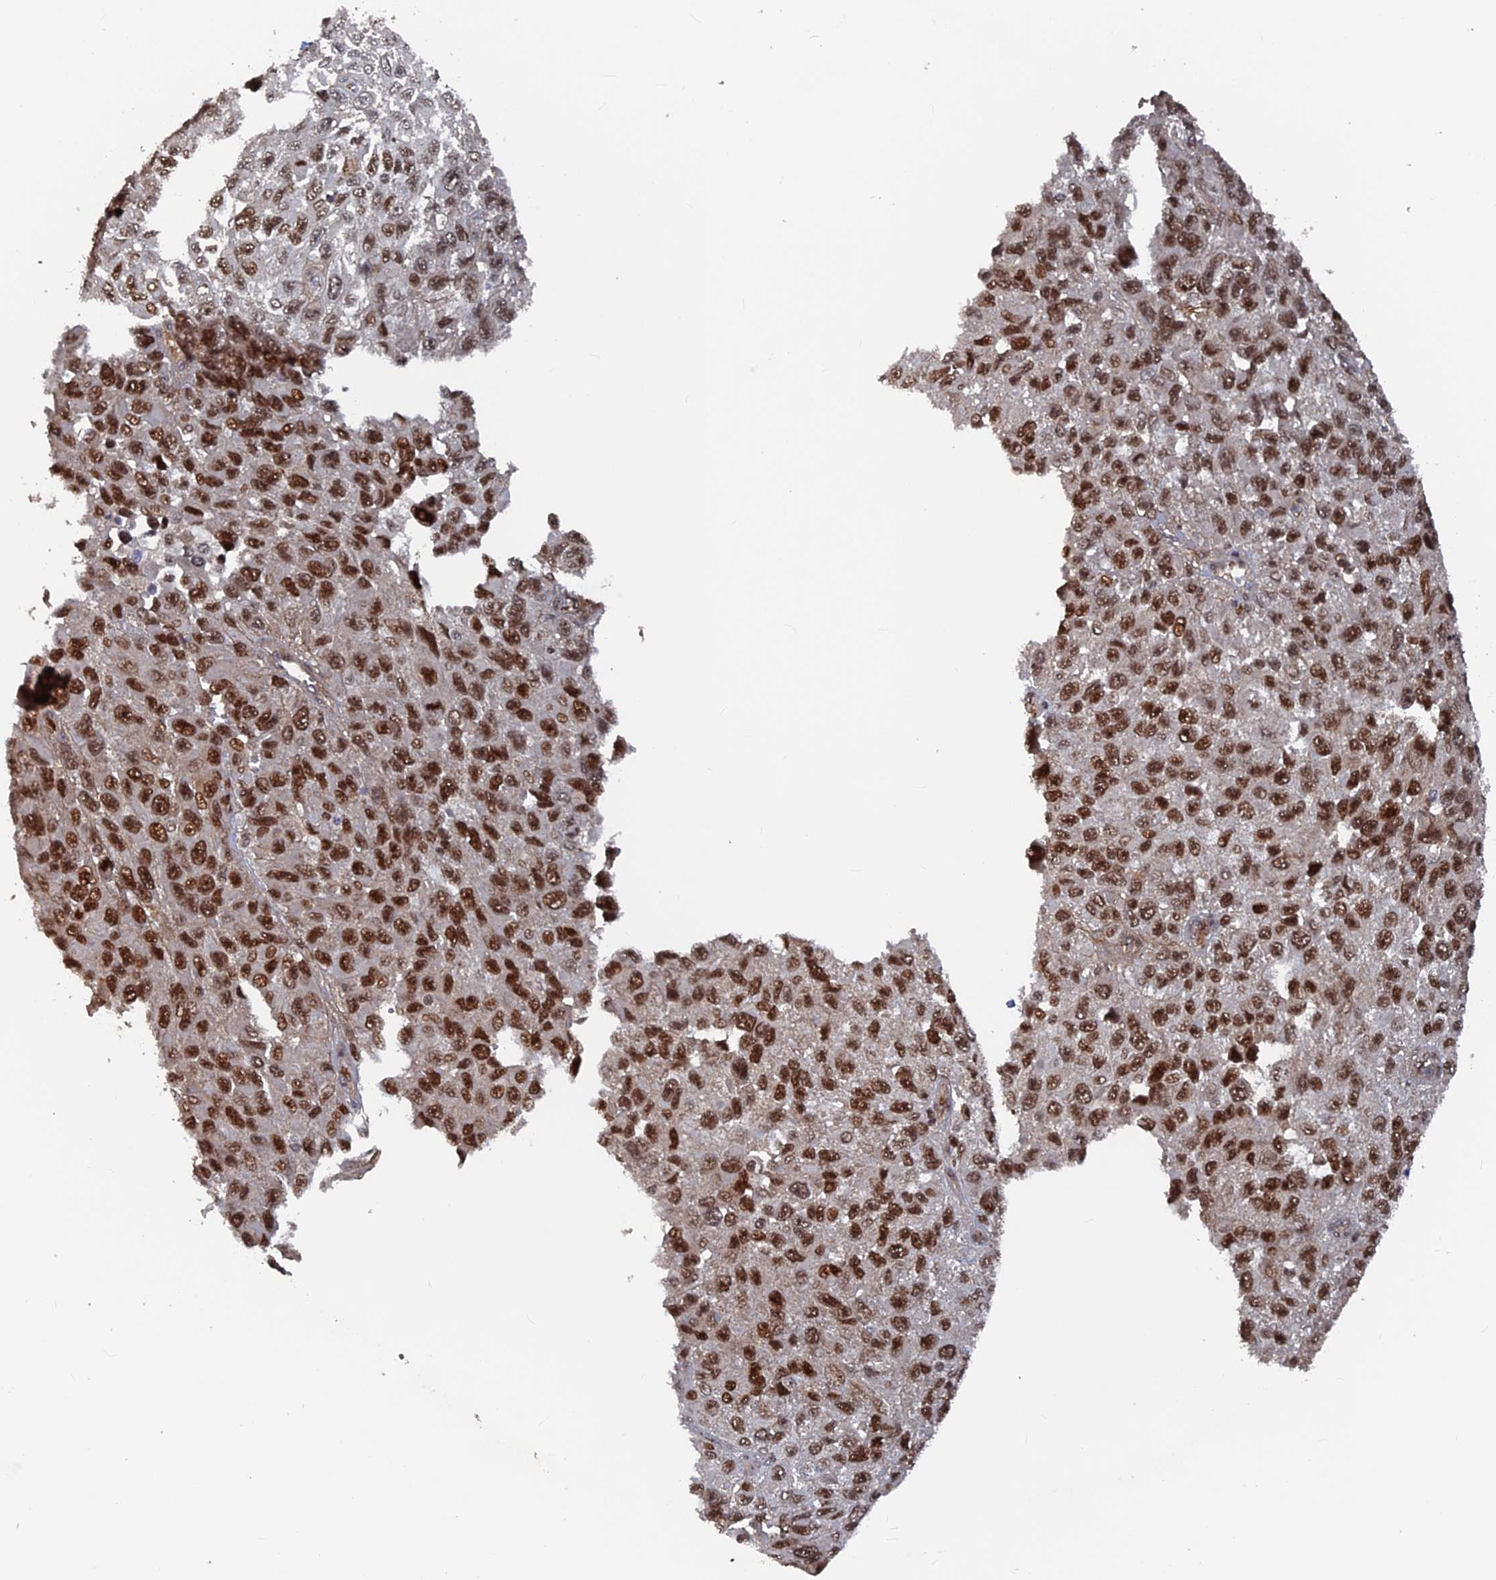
{"staining": {"intensity": "strong", "quantity": ">75%", "location": "nuclear"}, "tissue": "melanoma", "cell_type": "Tumor cells", "image_type": "cancer", "snomed": [{"axis": "morphology", "description": "Normal tissue, NOS"}, {"axis": "morphology", "description": "Malignant melanoma, NOS"}, {"axis": "topography", "description": "Skin"}], "caption": "A high-resolution micrograph shows IHC staining of melanoma, which shows strong nuclear positivity in about >75% of tumor cells.", "gene": "SH3D21", "patient": {"sex": "female", "age": 96}}